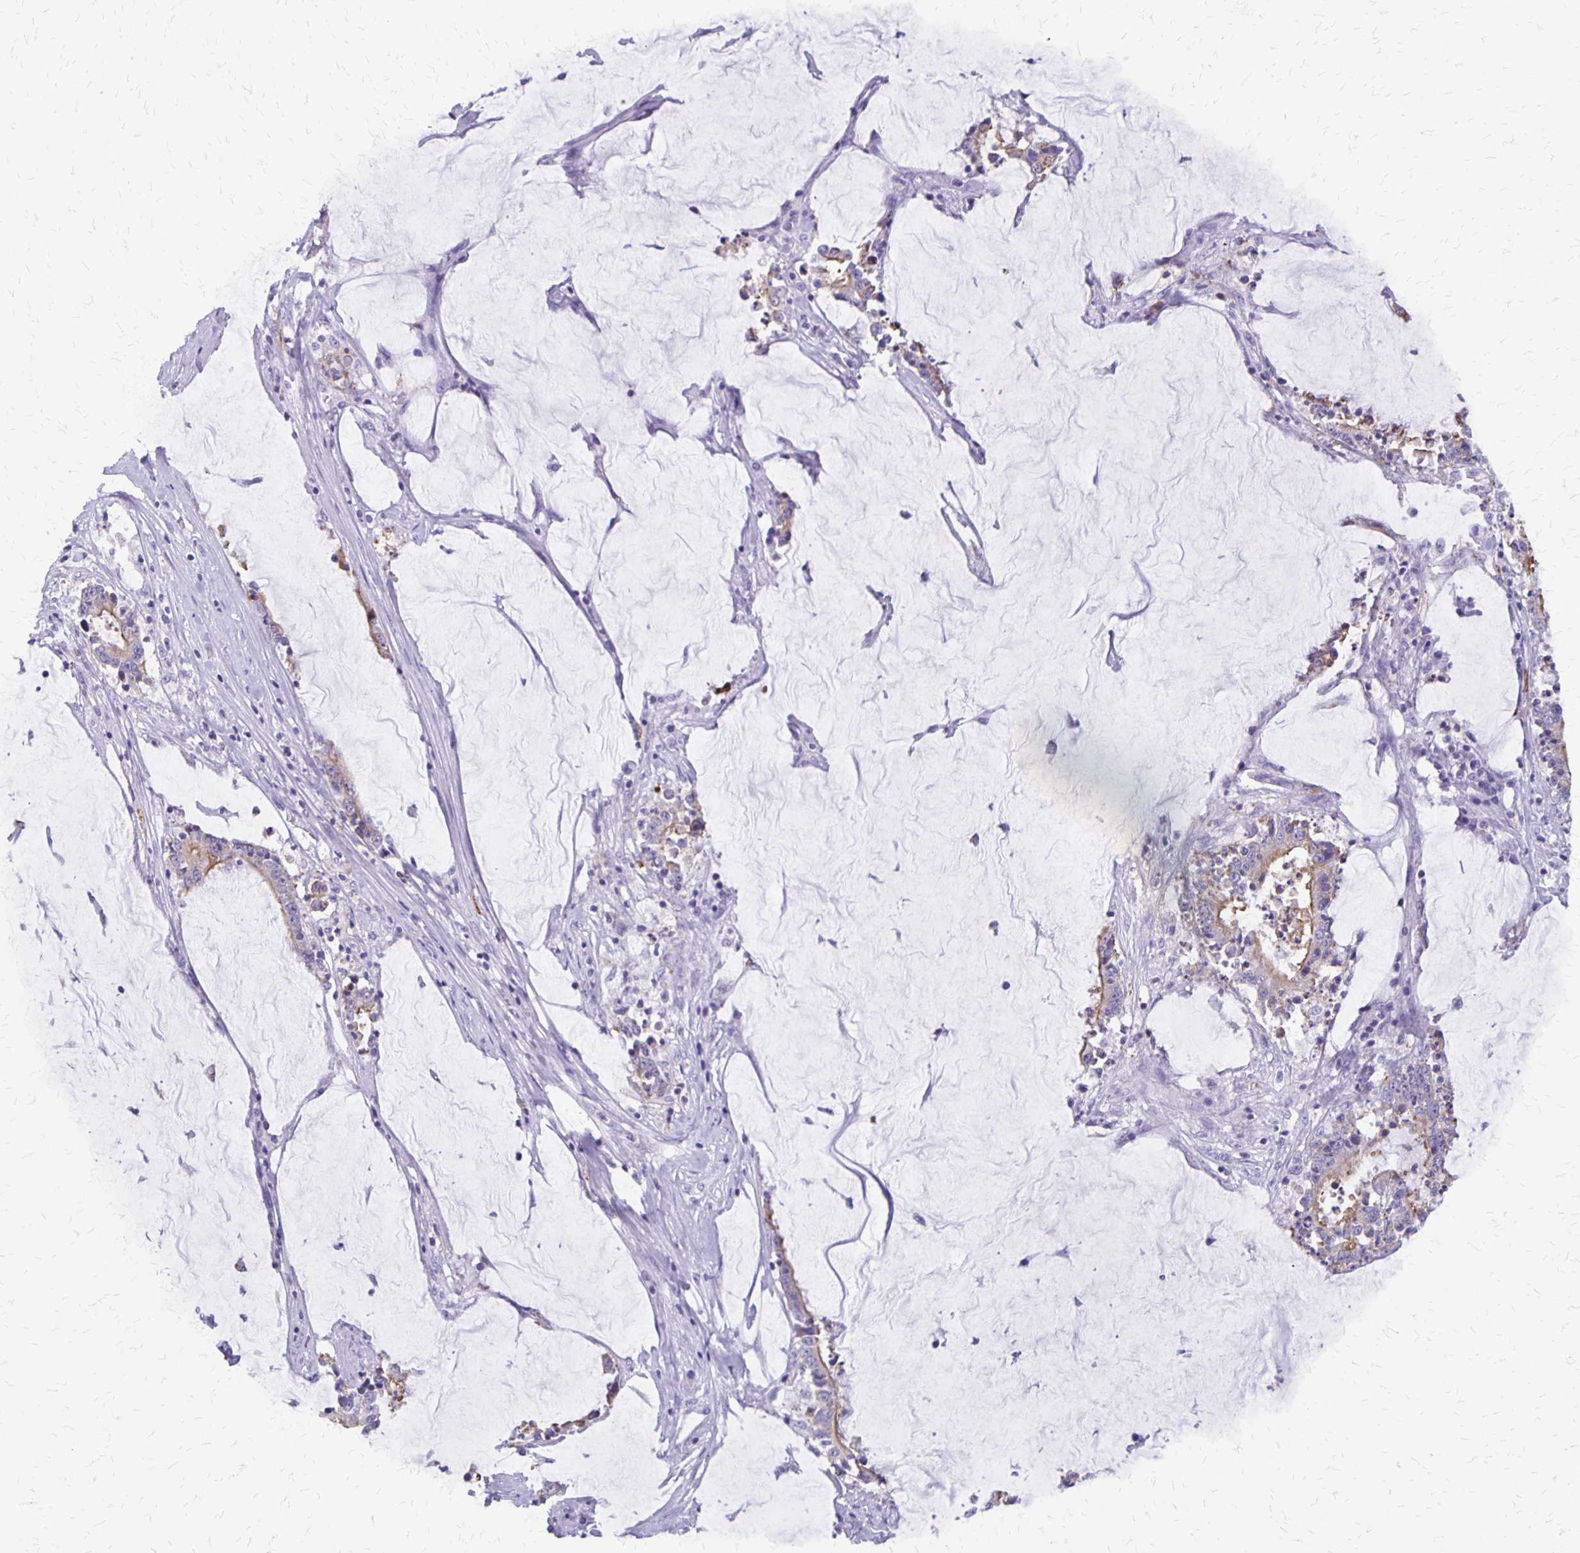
{"staining": {"intensity": "weak", "quantity": "<25%", "location": "cytoplasmic/membranous"}, "tissue": "stomach cancer", "cell_type": "Tumor cells", "image_type": "cancer", "snomed": [{"axis": "morphology", "description": "Adenocarcinoma, NOS"}, {"axis": "topography", "description": "Stomach, upper"}], "caption": "Immunohistochemical staining of human stomach cancer shows no significant expression in tumor cells.", "gene": "SEPTIN5", "patient": {"sex": "male", "age": 68}}